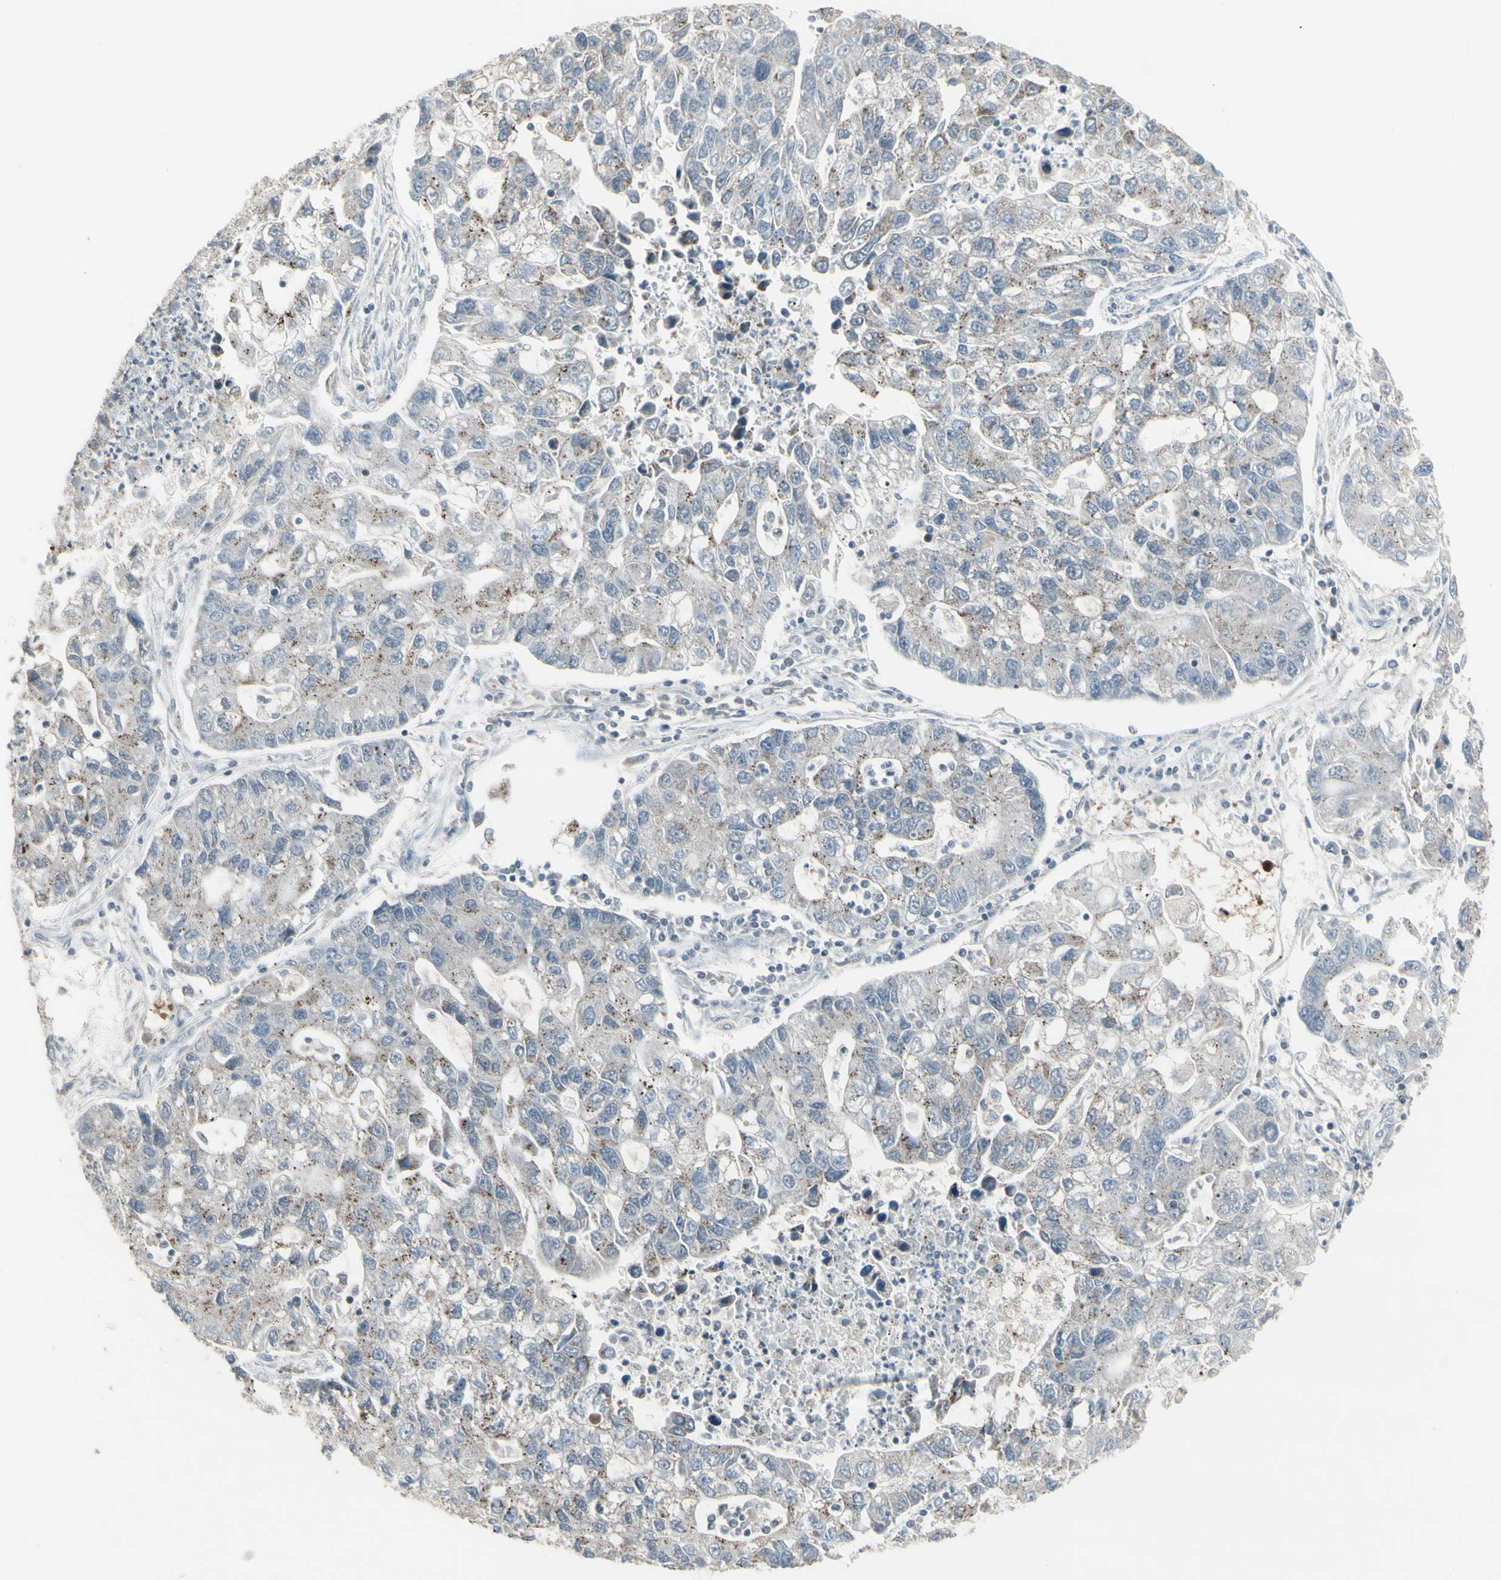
{"staining": {"intensity": "weak", "quantity": "25%-75%", "location": "cytoplasmic/membranous"}, "tissue": "lung cancer", "cell_type": "Tumor cells", "image_type": "cancer", "snomed": [{"axis": "morphology", "description": "Adenocarcinoma, NOS"}, {"axis": "topography", "description": "Lung"}], "caption": "Weak cytoplasmic/membranous protein positivity is seen in about 25%-75% of tumor cells in lung adenocarcinoma.", "gene": "SAMSN1", "patient": {"sex": "female", "age": 51}}